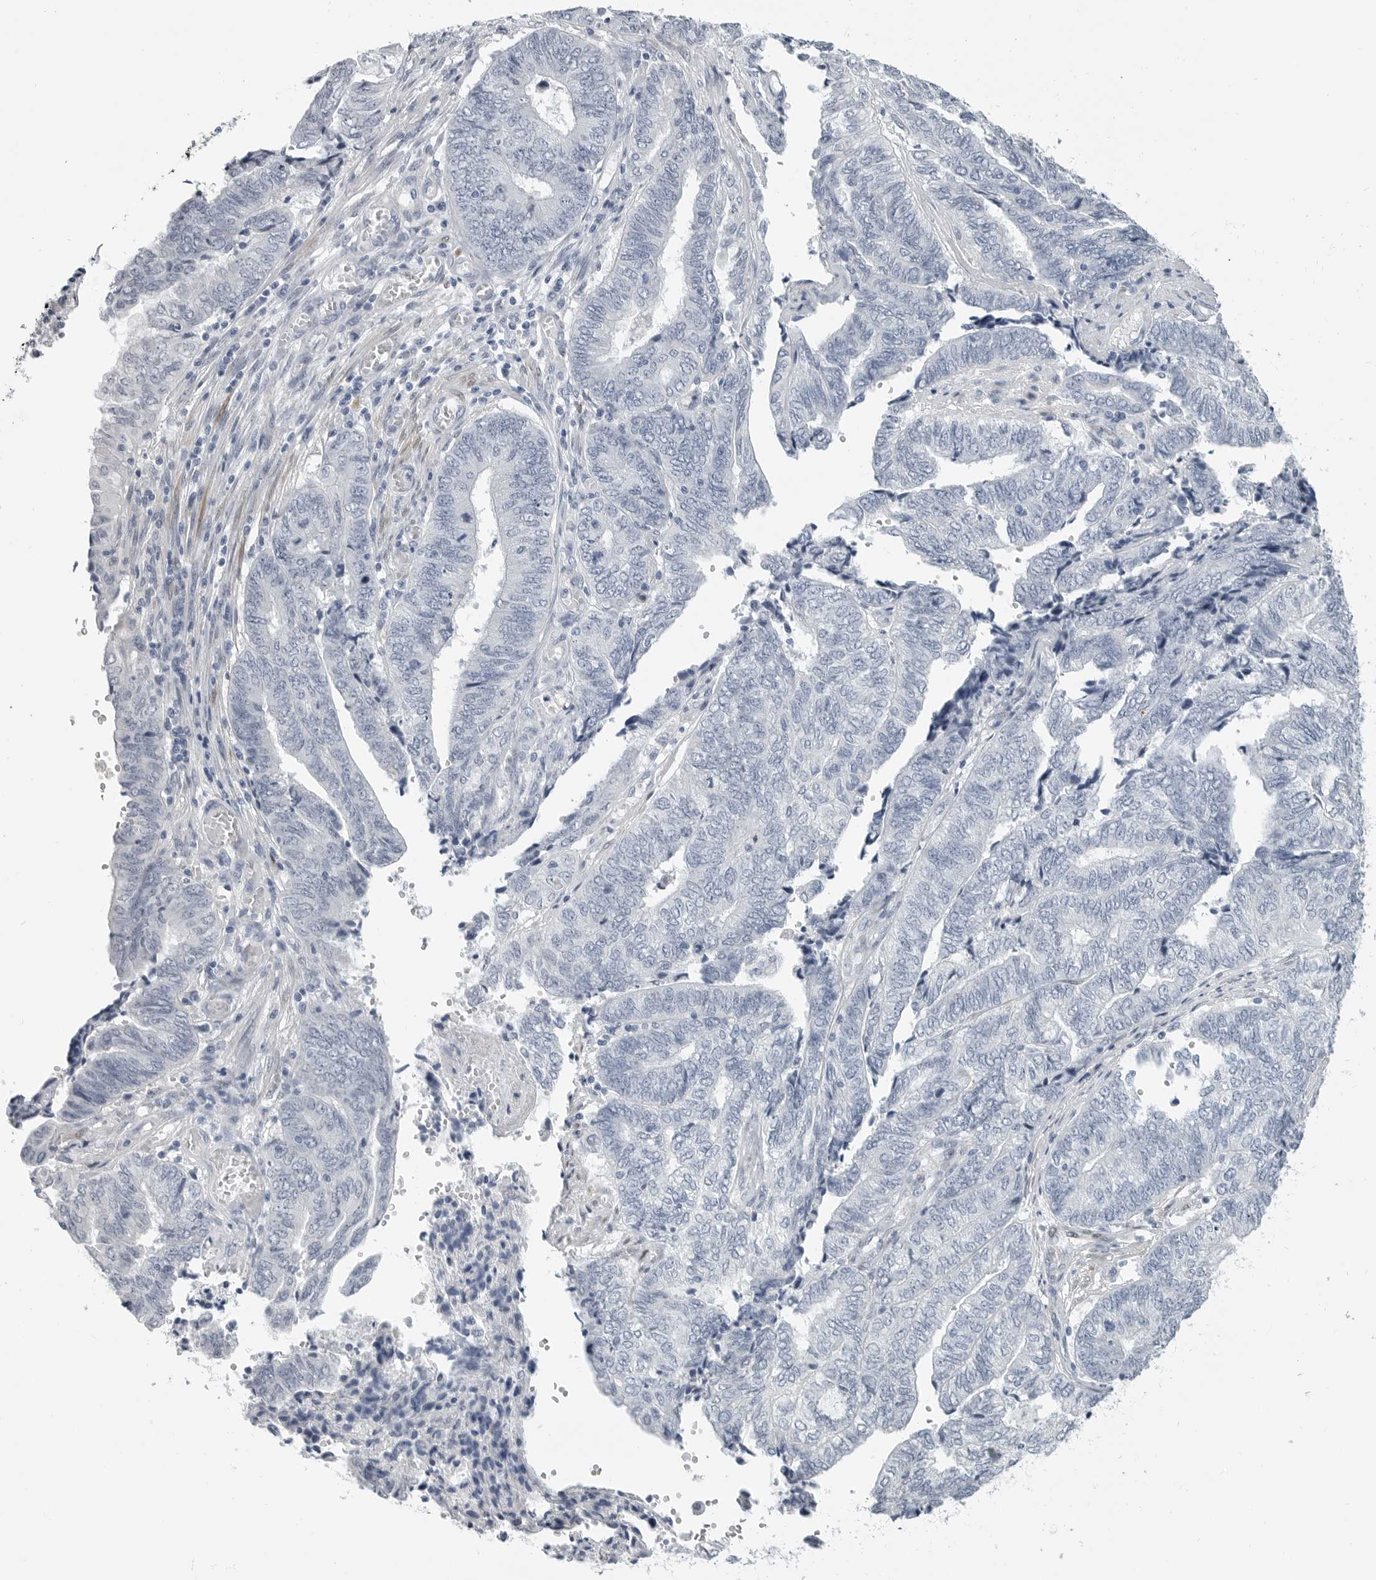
{"staining": {"intensity": "negative", "quantity": "none", "location": "none"}, "tissue": "endometrial cancer", "cell_type": "Tumor cells", "image_type": "cancer", "snomed": [{"axis": "morphology", "description": "Adenocarcinoma, NOS"}, {"axis": "topography", "description": "Uterus"}, {"axis": "topography", "description": "Endometrium"}], "caption": "DAB immunohistochemical staining of human endometrial cancer displays no significant positivity in tumor cells.", "gene": "PLN", "patient": {"sex": "female", "age": 70}}